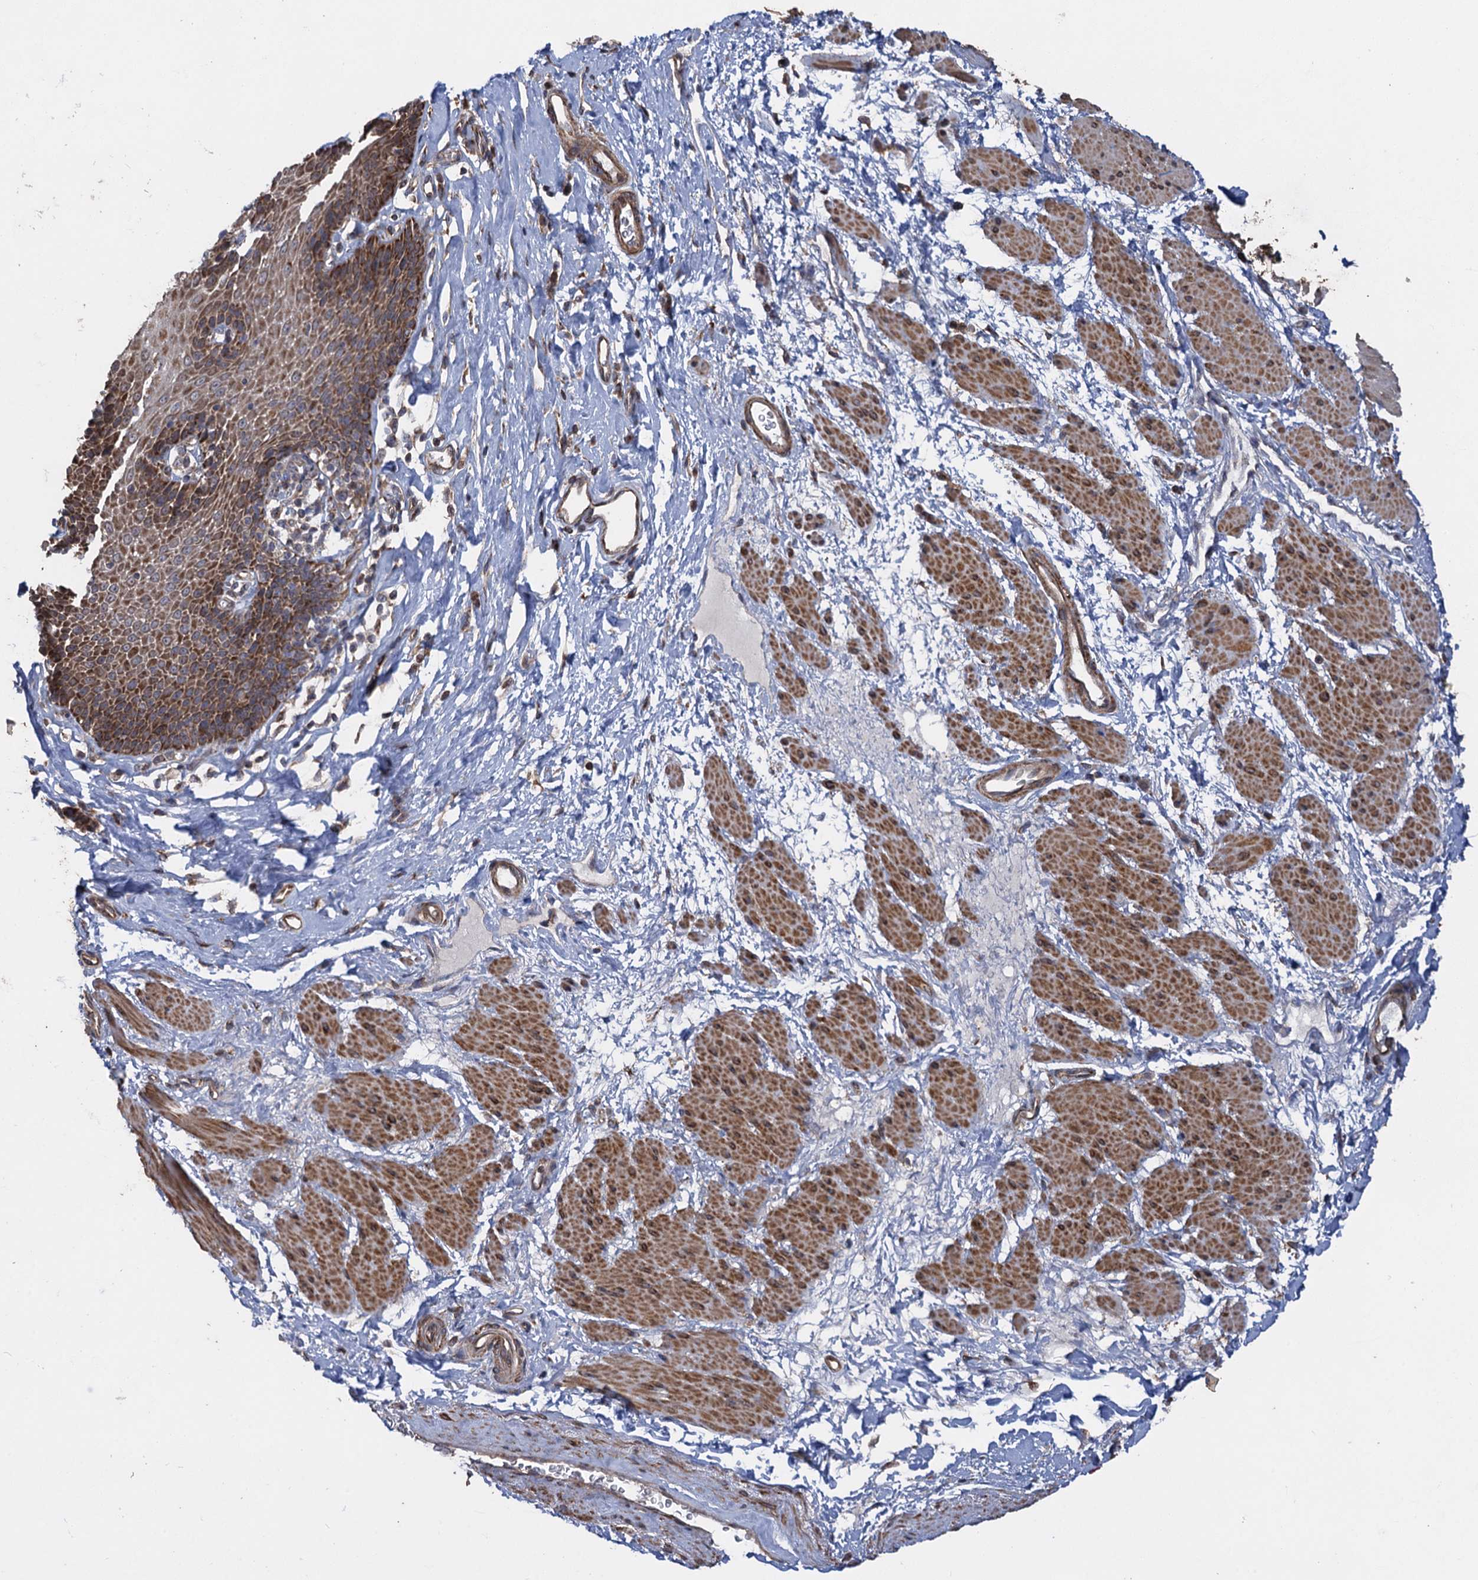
{"staining": {"intensity": "strong", "quantity": ">75%", "location": "cytoplasmic/membranous"}, "tissue": "esophagus", "cell_type": "Squamous epithelial cells", "image_type": "normal", "snomed": [{"axis": "morphology", "description": "Normal tissue, NOS"}, {"axis": "topography", "description": "Esophagus"}], "caption": "A high-resolution histopathology image shows immunohistochemistry (IHC) staining of unremarkable esophagus, which shows strong cytoplasmic/membranous staining in about >75% of squamous epithelial cells. (Brightfield microscopy of DAB IHC at high magnification).", "gene": "HAUS1", "patient": {"sex": "female", "age": 61}}